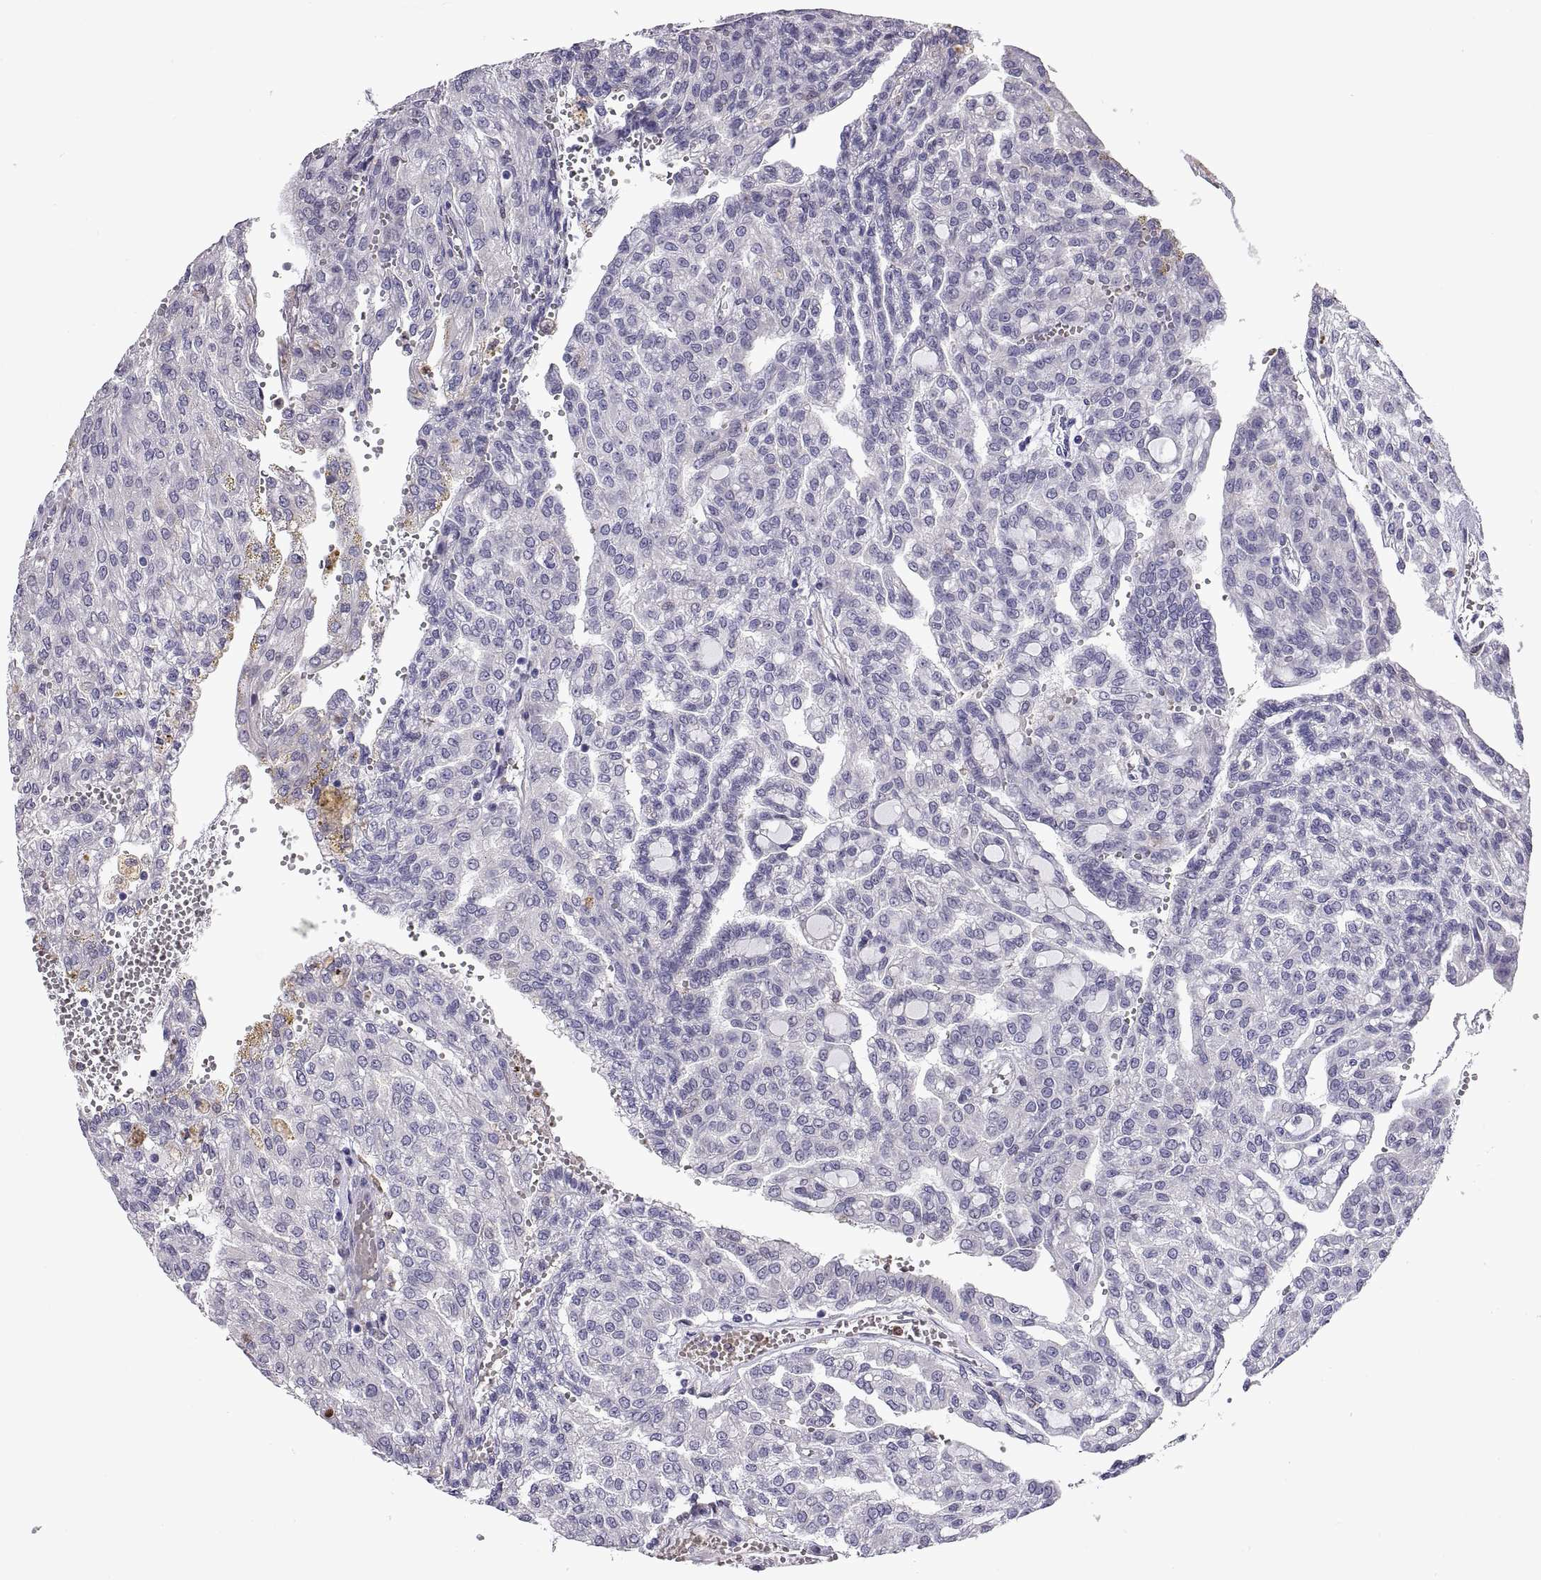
{"staining": {"intensity": "negative", "quantity": "none", "location": "none"}, "tissue": "renal cancer", "cell_type": "Tumor cells", "image_type": "cancer", "snomed": [{"axis": "morphology", "description": "Adenocarcinoma, NOS"}, {"axis": "topography", "description": "Kidney"}], "caption": "Immunohistochemistry micrograph of neoplastic tissue: renal adenocarcinoma stained with DAB (3,3'-diaminobenzidine) reveals no significant protein positivity in tumor cells.", "gene": "DOK3", "patient": {"sex": "male", "age": 63}}